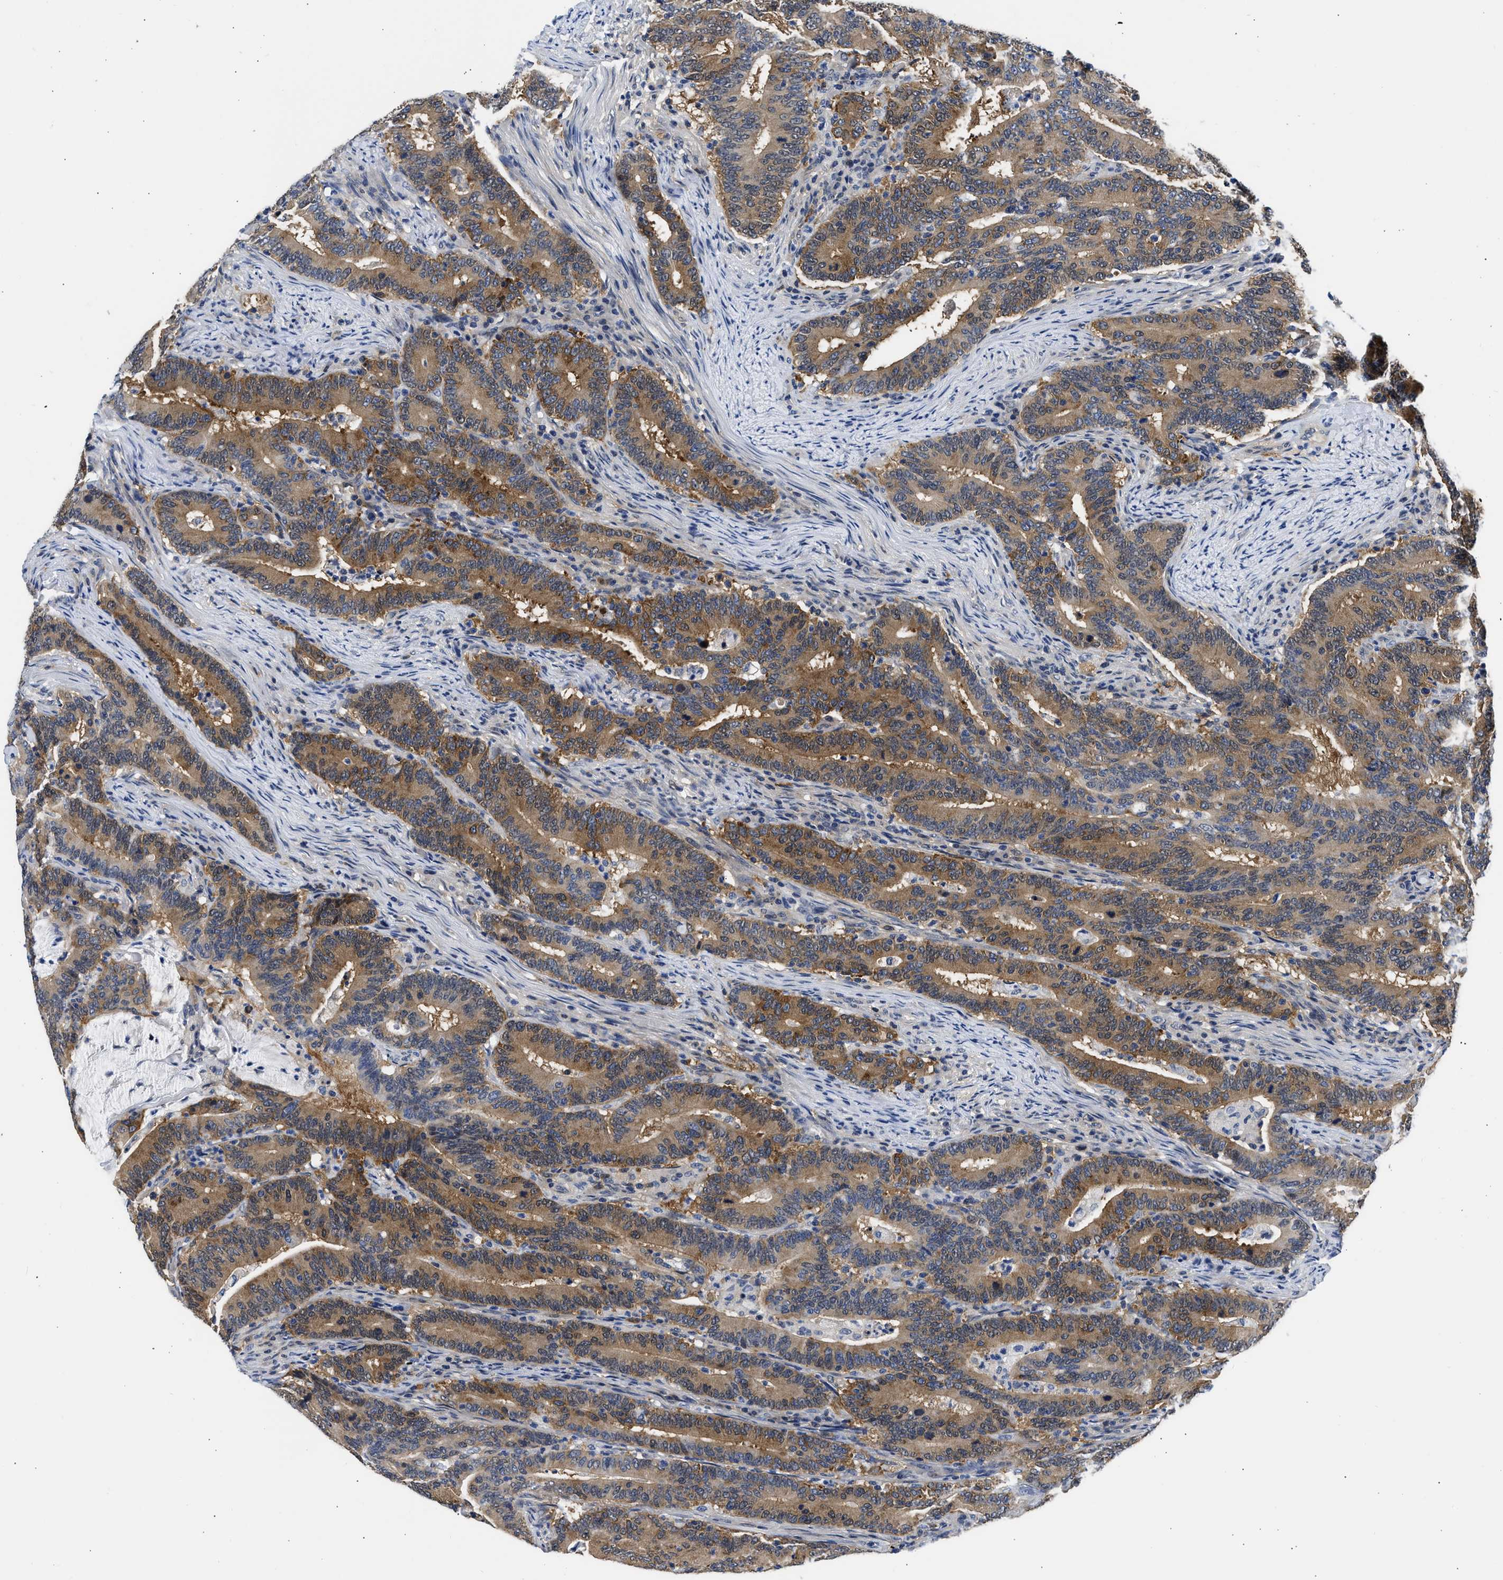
{"staining": {"intensity": "moderate", "quantity": ">75%", "location": "cytoplasmic/membranous"}, "tissue": "colorectal cancer", "cell_type": "Tumor cells", "image_type": "cancer", "snomed": [{"axis": "morphology", "description": "Adenocarcinoma, NOS"}, {"axis": "topography", "description": "Colon"}], "caption": "Protein staining of colorectal cancer (adenocarcinoma) tissue exhibits moderate cytoplasmic/membranous positivity in approximately >75% of tumor cells. The staining was performed using DAB (3,3'-diaminobenzidine) to visualize the protein expression in brown, while the nuclei were stained in blue with hematoxylin (Magnification: 20x).", "gene": "XPO5", "patient": {"sex": "female", "age": 66}}